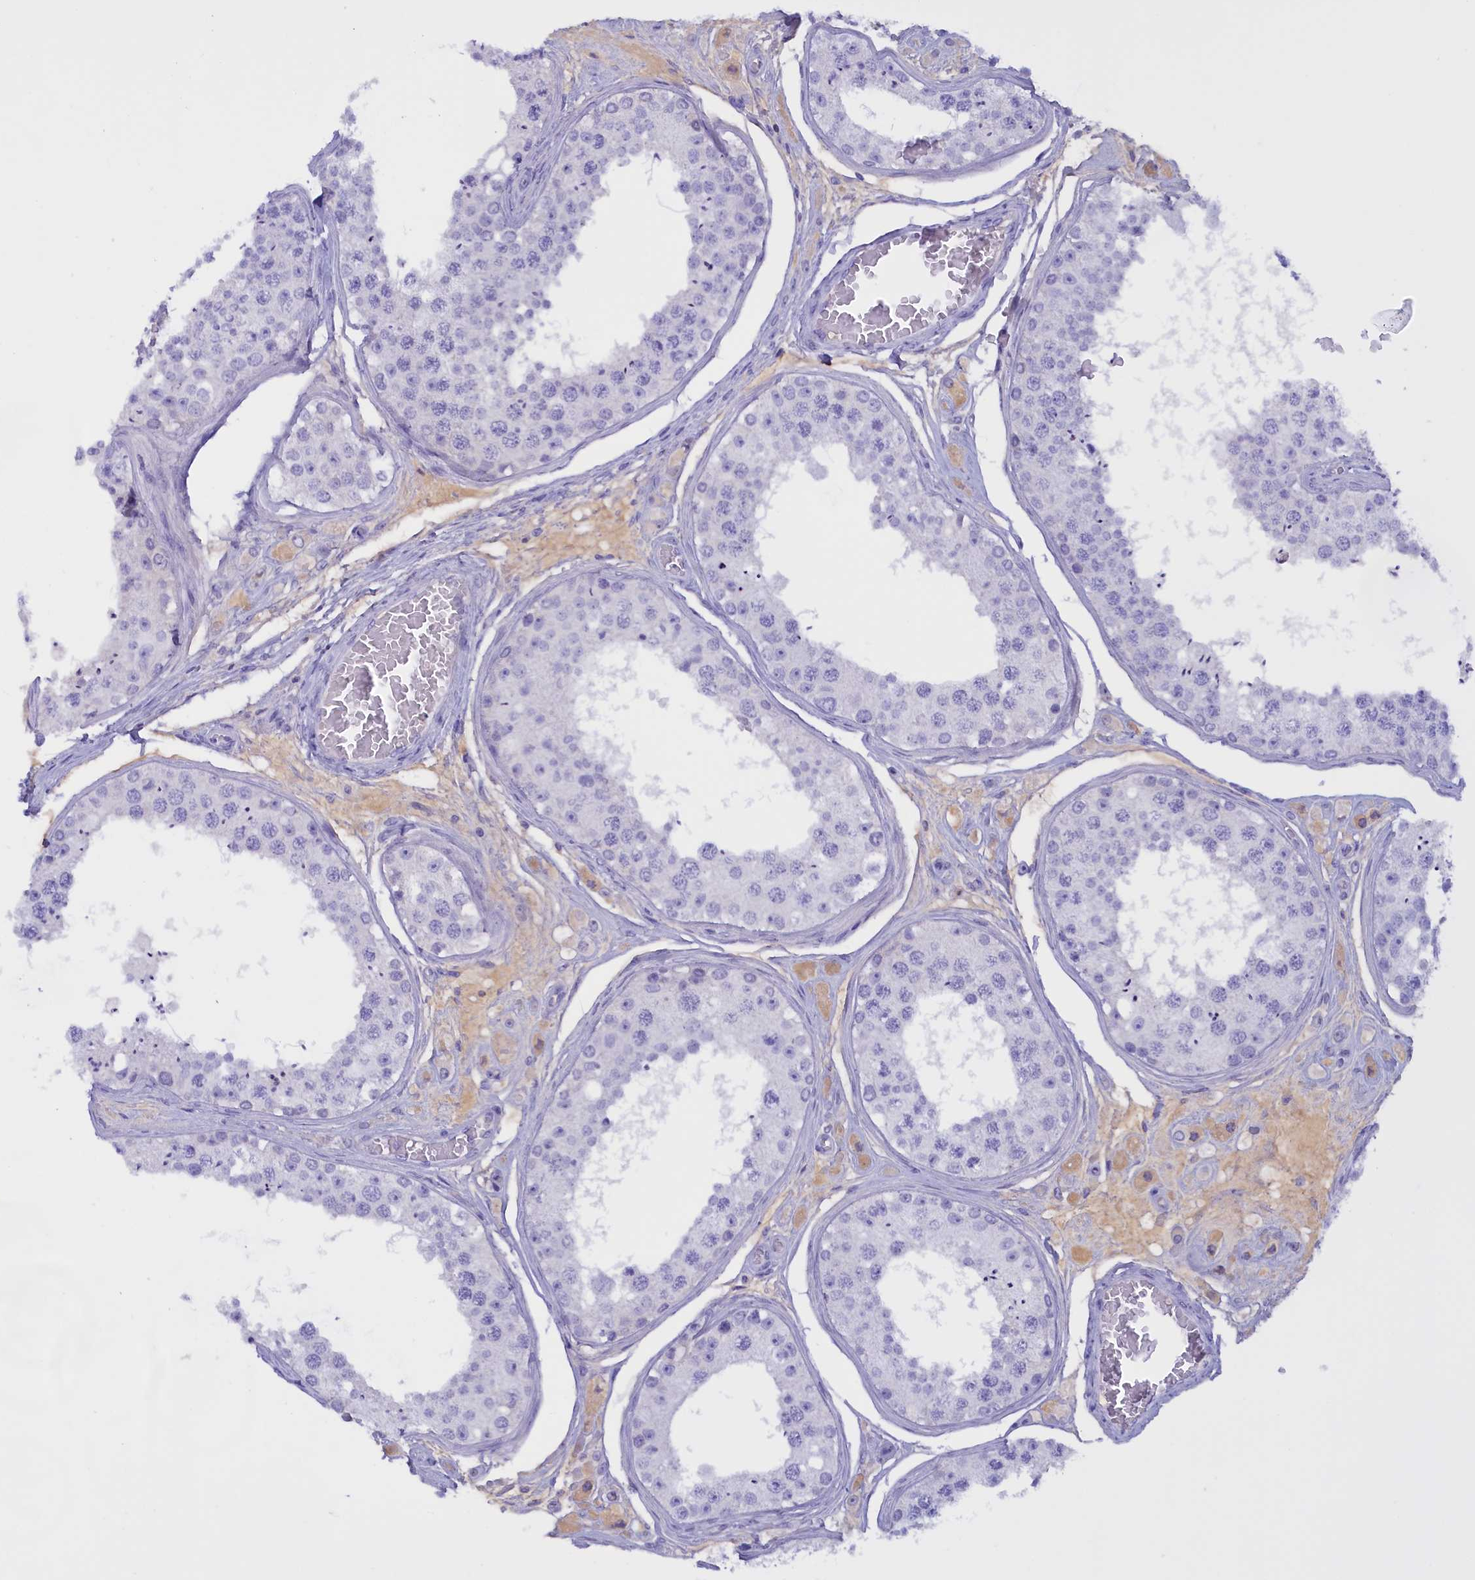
{"staining": {"intensity": "negative", "quantity": "none", "location": "none"}, "tissue": "testis", "cell_type": "Cells in seminiferous ducts", "image_type": "normal", "snomed": [{"axis": "morphology", "description": "Normal tissue, NOS"}, {"axis": "topography", "description": "Testis"}], "caption": "Immunohistochemical staining of normal human testis shows no significant positivity in cells in seminiferous ducts. (DAB immunohistochemistry, high magnification).", "gene": "PROK2", "patient": {"sex": "male", "age": 25}}